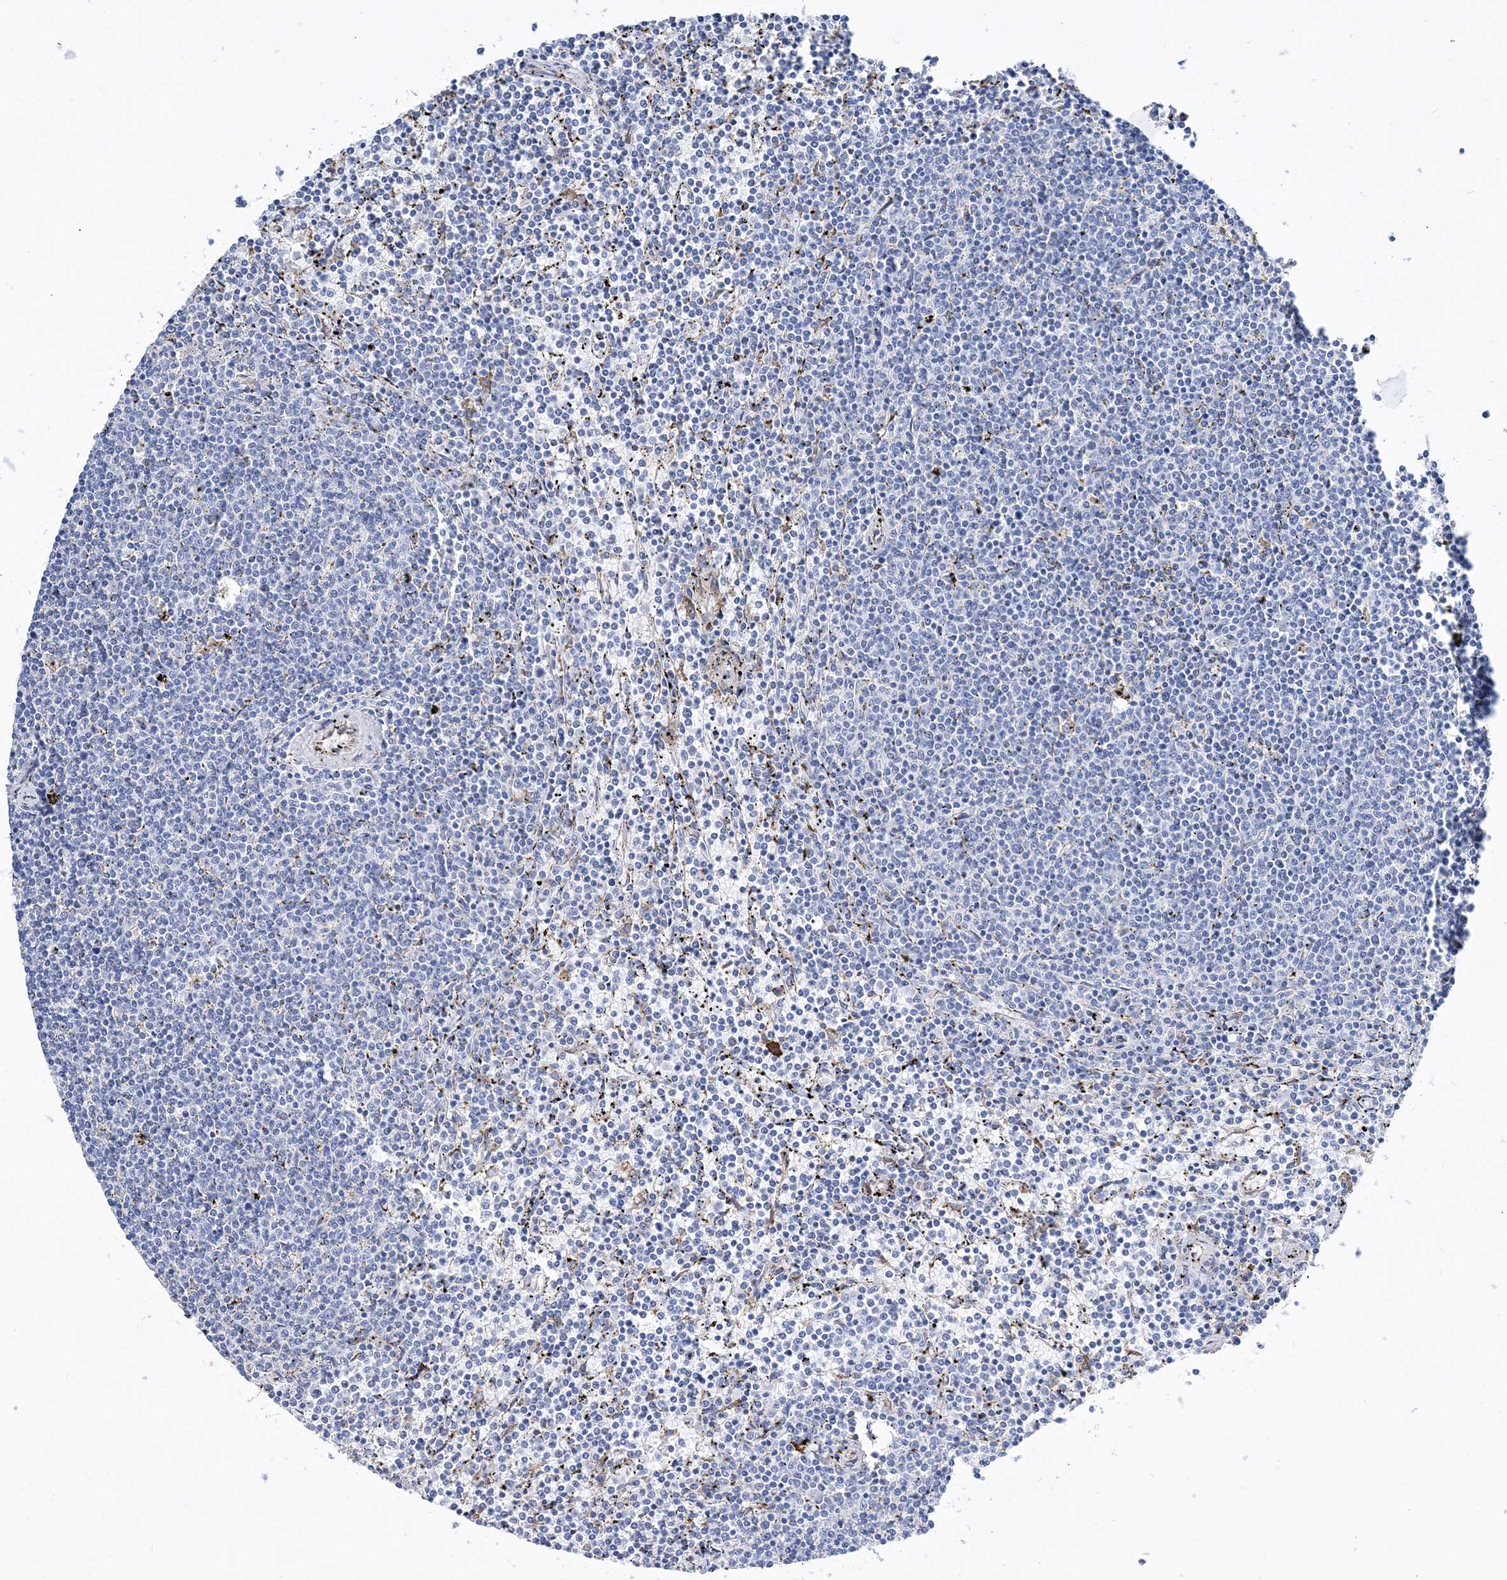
{"staining": {"intensity": "negative", "quantity": "none", "location": "none"}, "tissue": "lymphoma", "cell_type": "Tumor cells", "image_type": "cancer", "snomed": [{"axis": "morphology", "description": "Malignant lymphoma, non-Hodgkin's type, Low grade"}, {"axis": "topography", "description": "Spleen"}], "caption": "DAB immunohistochemical staining of human lymphoma demonstrates no significant expression in tumor cells.", "gene": "TSPYL6", "patient": {"sex": "female", "age": 50}}